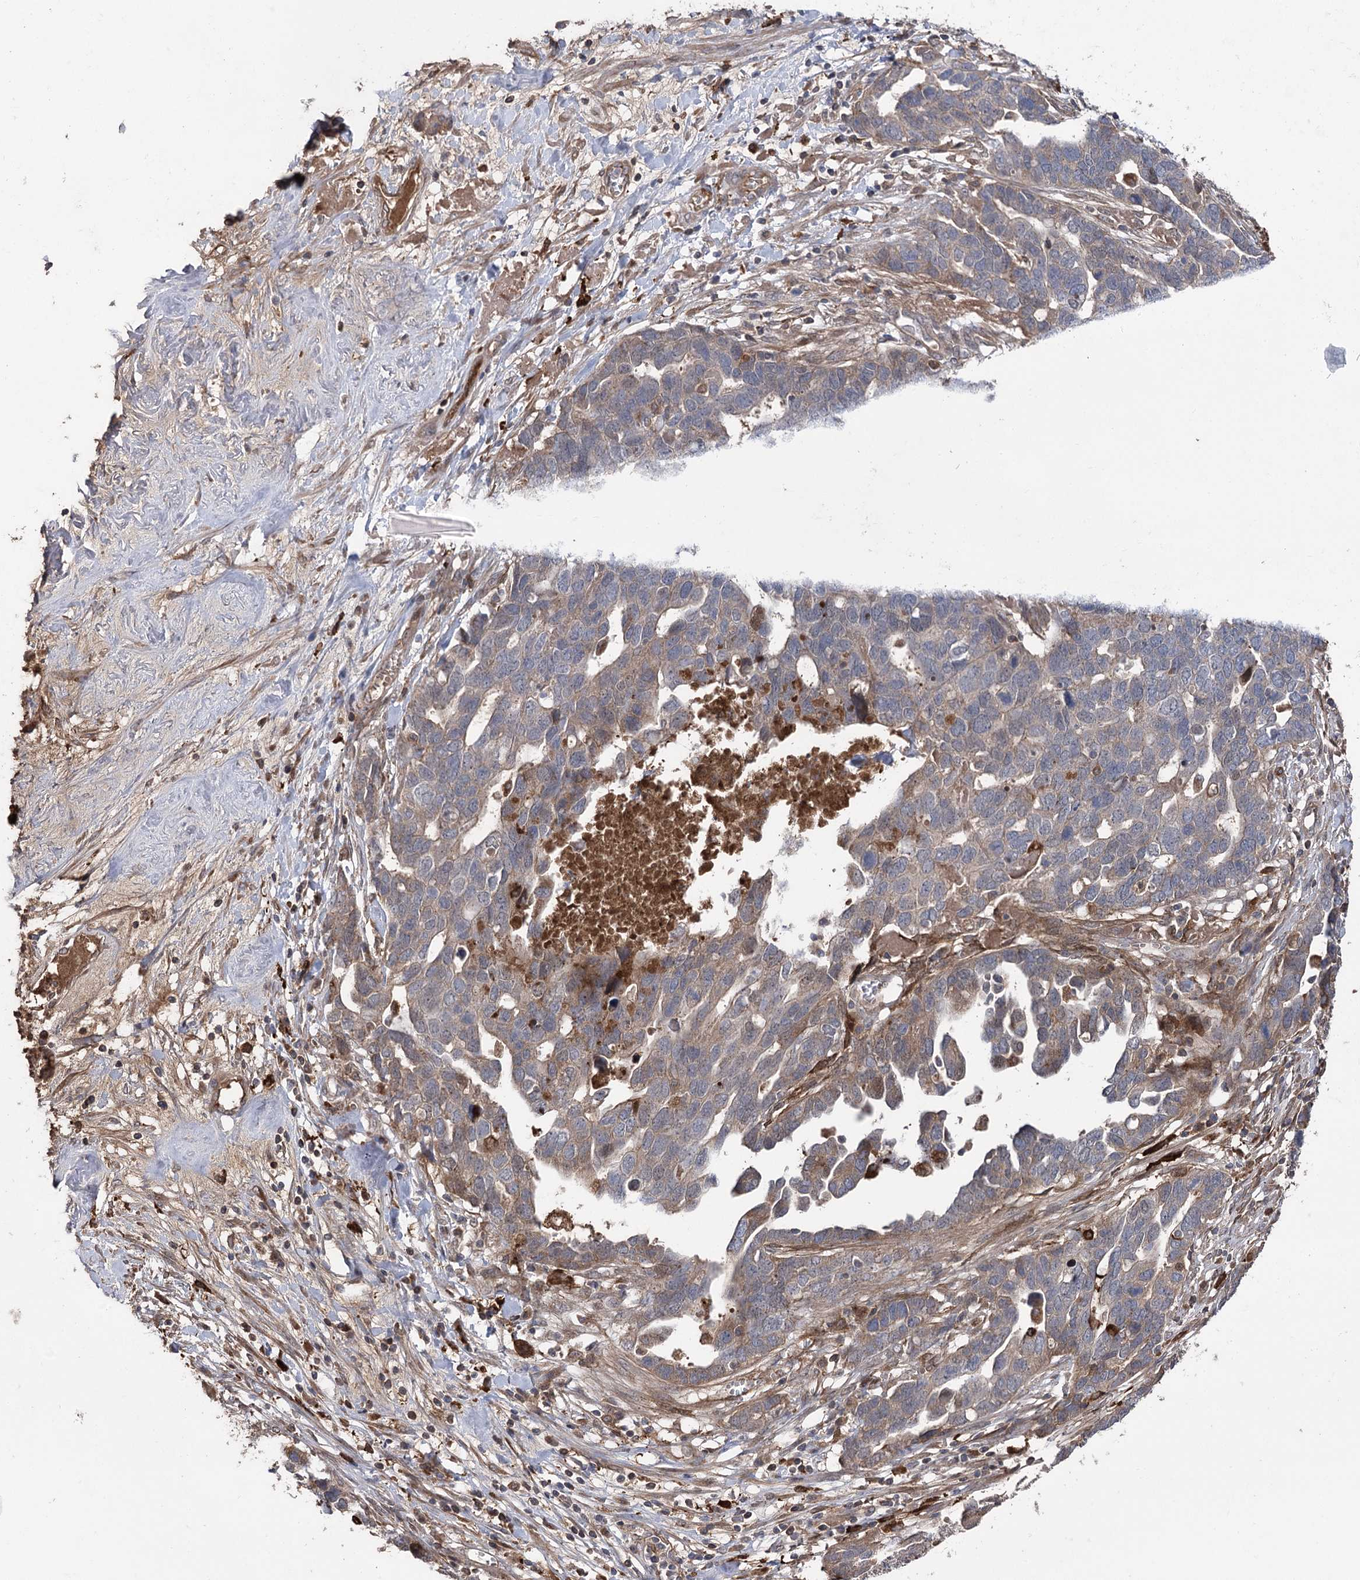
{"staining": {"intensity": "weak", "quantity": ">75%", "location": "cytoplasmic/membranous"}, "tissue": "ovarian cancer", "cell_type": "Tumor cells", "image_type": "cancer", "snomed": [{"axis": "morphology", "description": "Cystadenocarcinoma, serous, NOS"}, {"axis": "topography", "description": "Ovary"}], "caption": "Brown immunohistochemical staining in human ovarian cancer (serous cystadenocarcinoma) reveals weak cytoplasmic/membranous positivity in about >75% of tumor cells.", "gene": "OTUD1", "patient": {"sex": "female", "age": 54}}